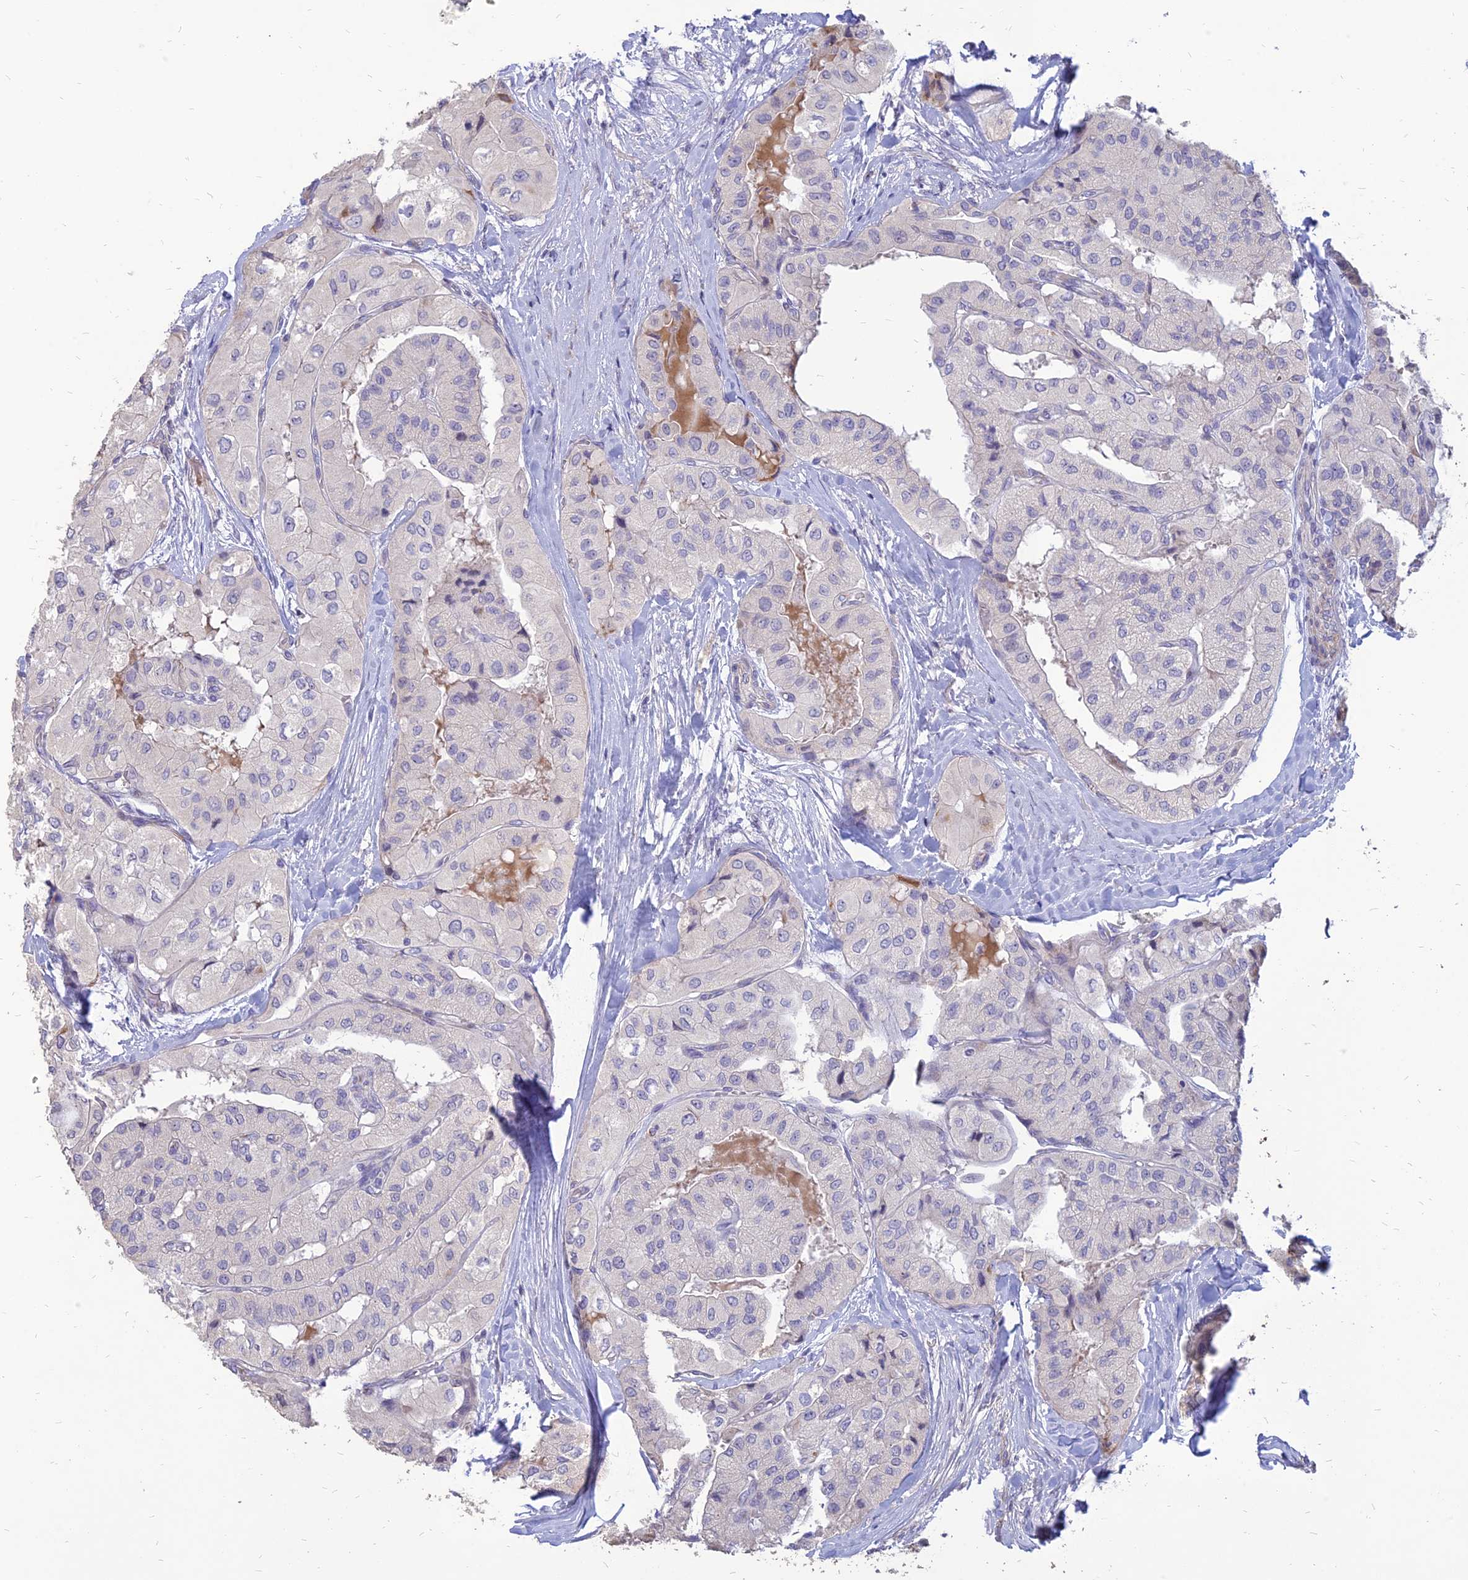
{"staining": {"intensity": "negative", "quantity": "none", "location": "none"}, "tissue": "thyroid cancer", "cell_type": "Tumor cells", "image_type": "cancer", "snomed": [{"axis": "morphology", "description": "Papillary adenocarcinoma, NOS"}, {"axis": "topography", "description": "Thyroid gland"}], "caption": "Thyroid papillary adenocarcinoma was stained to show a protein in brown. There is no significant expression in tumor cells. Brightfield microscopy of immunohistochemistry stained with DAB (brown) and hematoxylin (blue), captured at high magnification.", "gene": "ST3GAL6", "patient": {"sex": "female", "age": 59}}